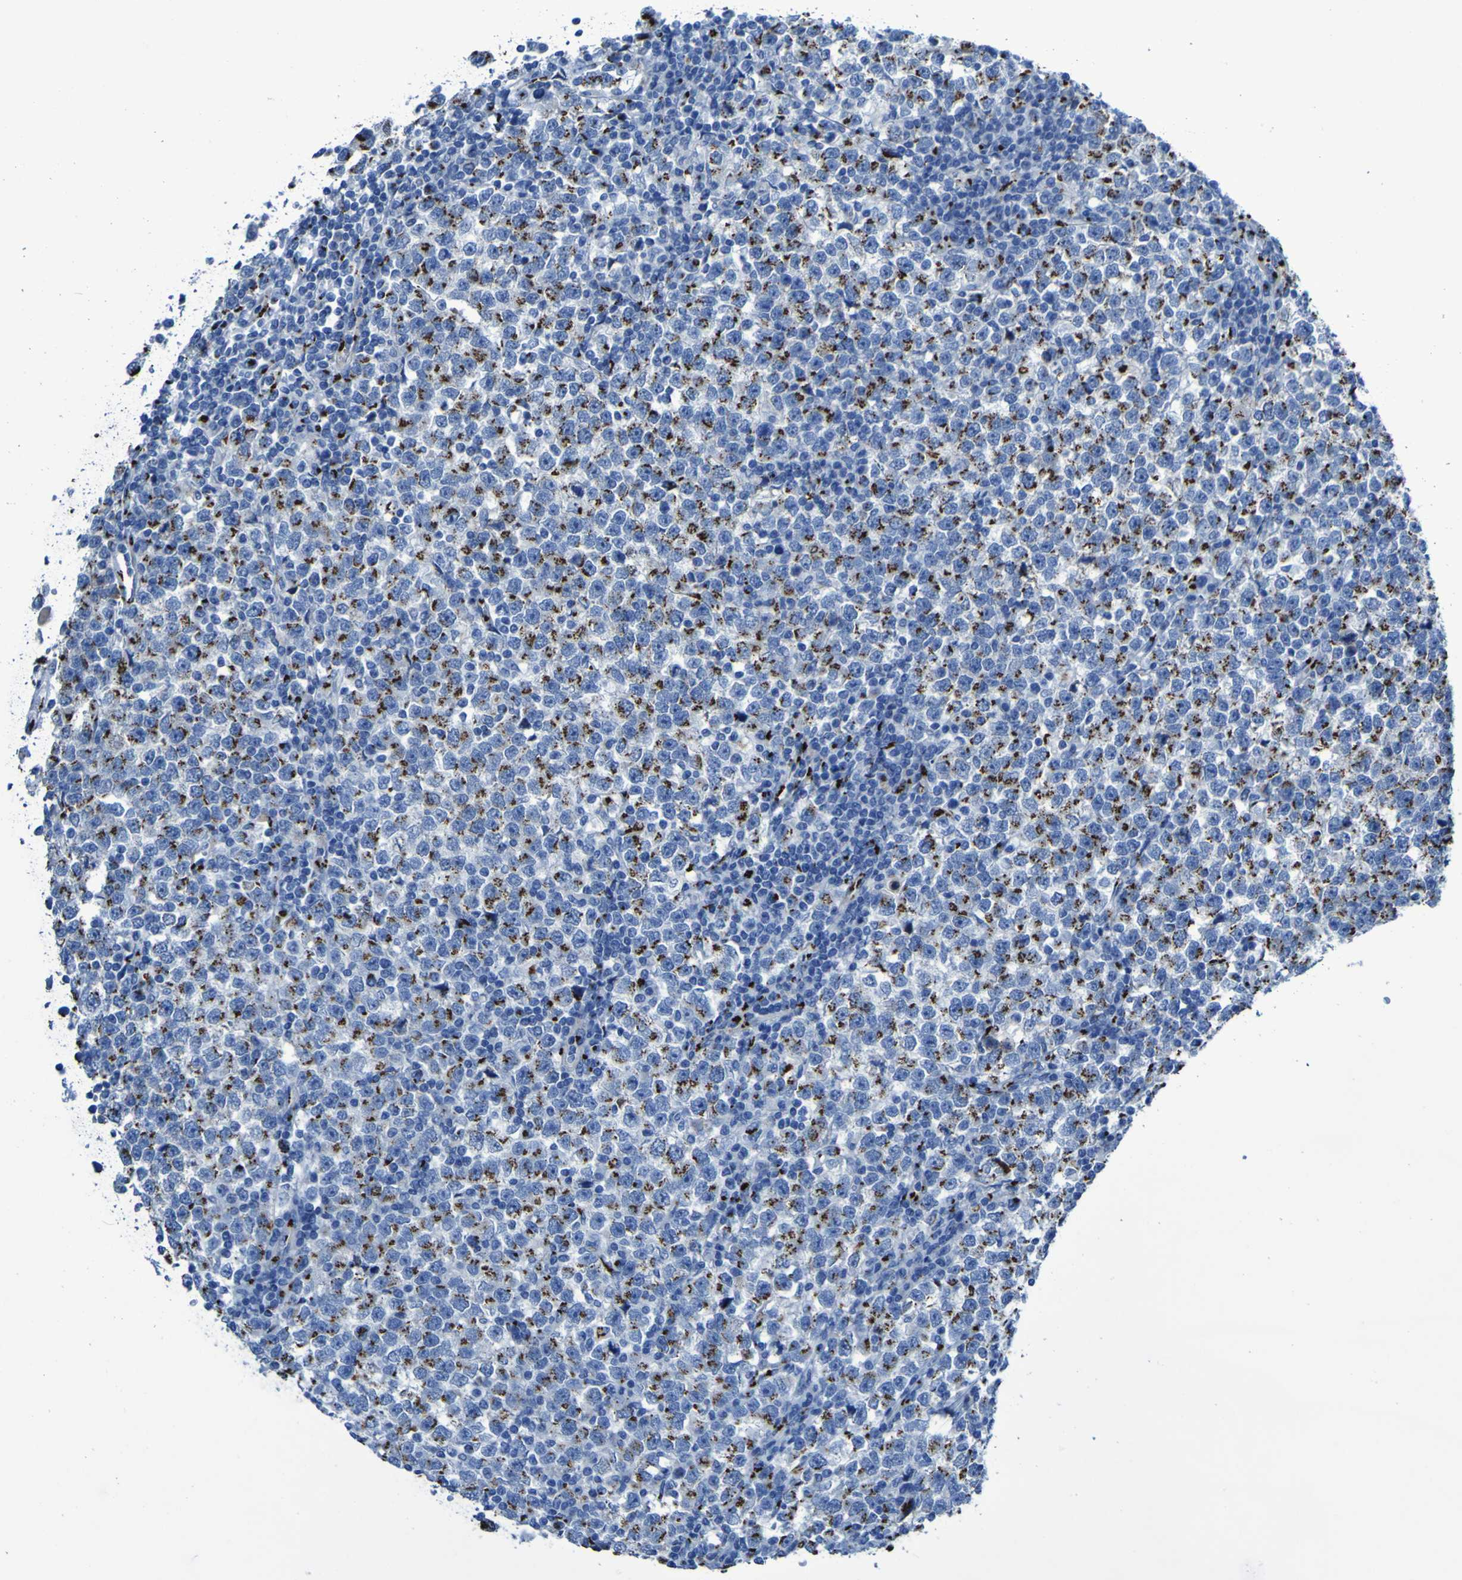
{"staining": {"intensity": "strong", "quantity": "25%-75%", "location": "cytoplasmic/membranous"}, "tissue": "testis cancer", "cell_type": "Tumor cells", "image_type": "cancer", "snomed": [{"axis": "morphology", "description": "Seminoma, NOS"}, {"axis": "topography", "description": "Testis"}], "caption": "About 25%-75% of tumor cells in seminoma (testis) exhibit strong cytoplasmic/membranous protein positivity as visualized by brown immunohistochemical staining.", "gene": "GOLM1", "patient": {"sex": "male", "age": 43}}